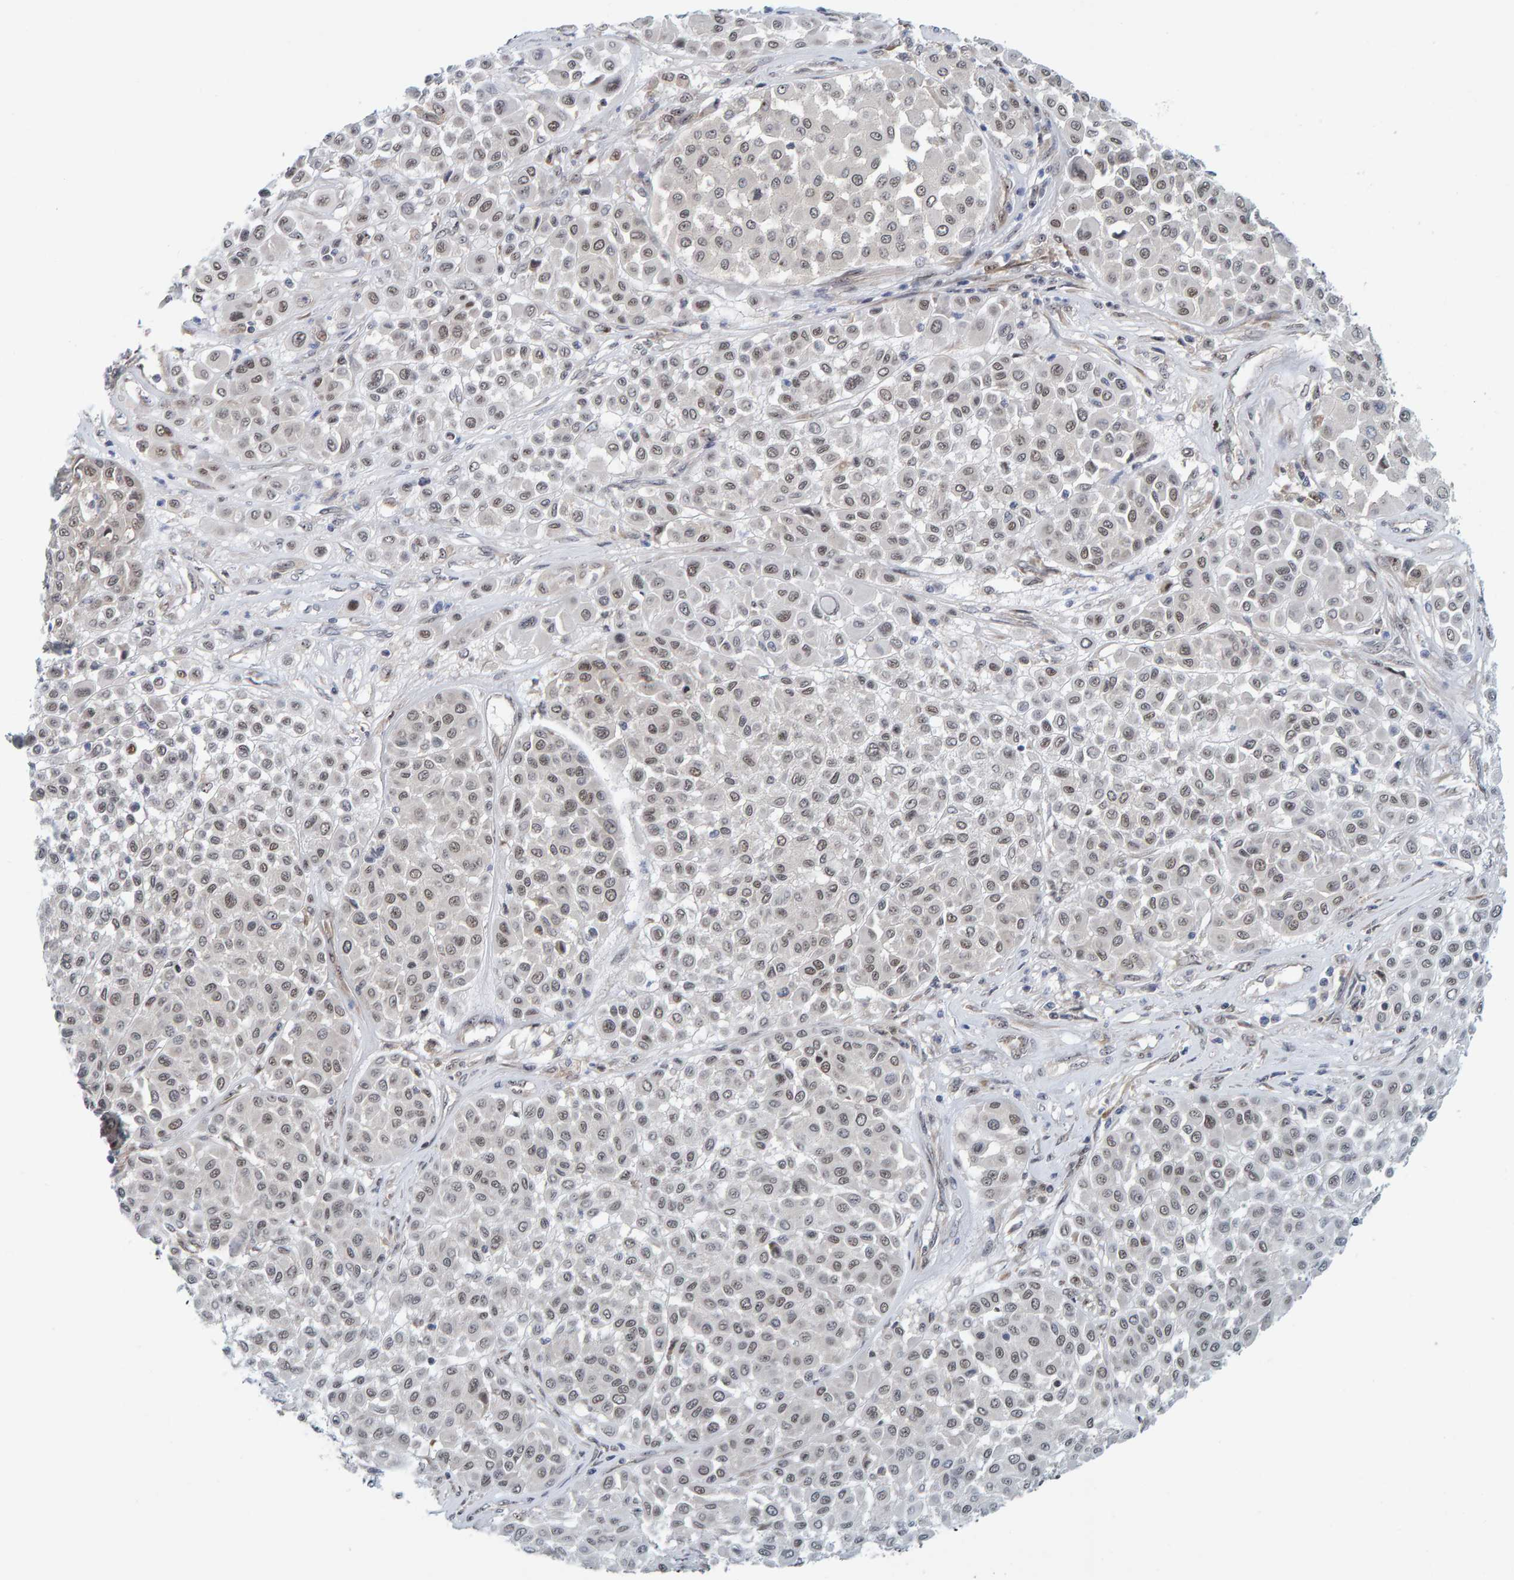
{"staining": {"intensity": "weak", "quantity": "25%-75%", "location": "nuclear"}, "tissue": "melanoma", "cell_type": "Tumor cells", "image_type": "cancer", "snomed": [{"axis": "morphology", "description": "Malignant melanoma, Metastatic site"}, {"axis": "topography", "description": "Soft tissue"}], "caption": "Weak nuclear staining is seen in about 25%-75% of tumor cells in melanoma.", "gene": "POLR1E", "patient": {"sex": "male", "age": 41}}